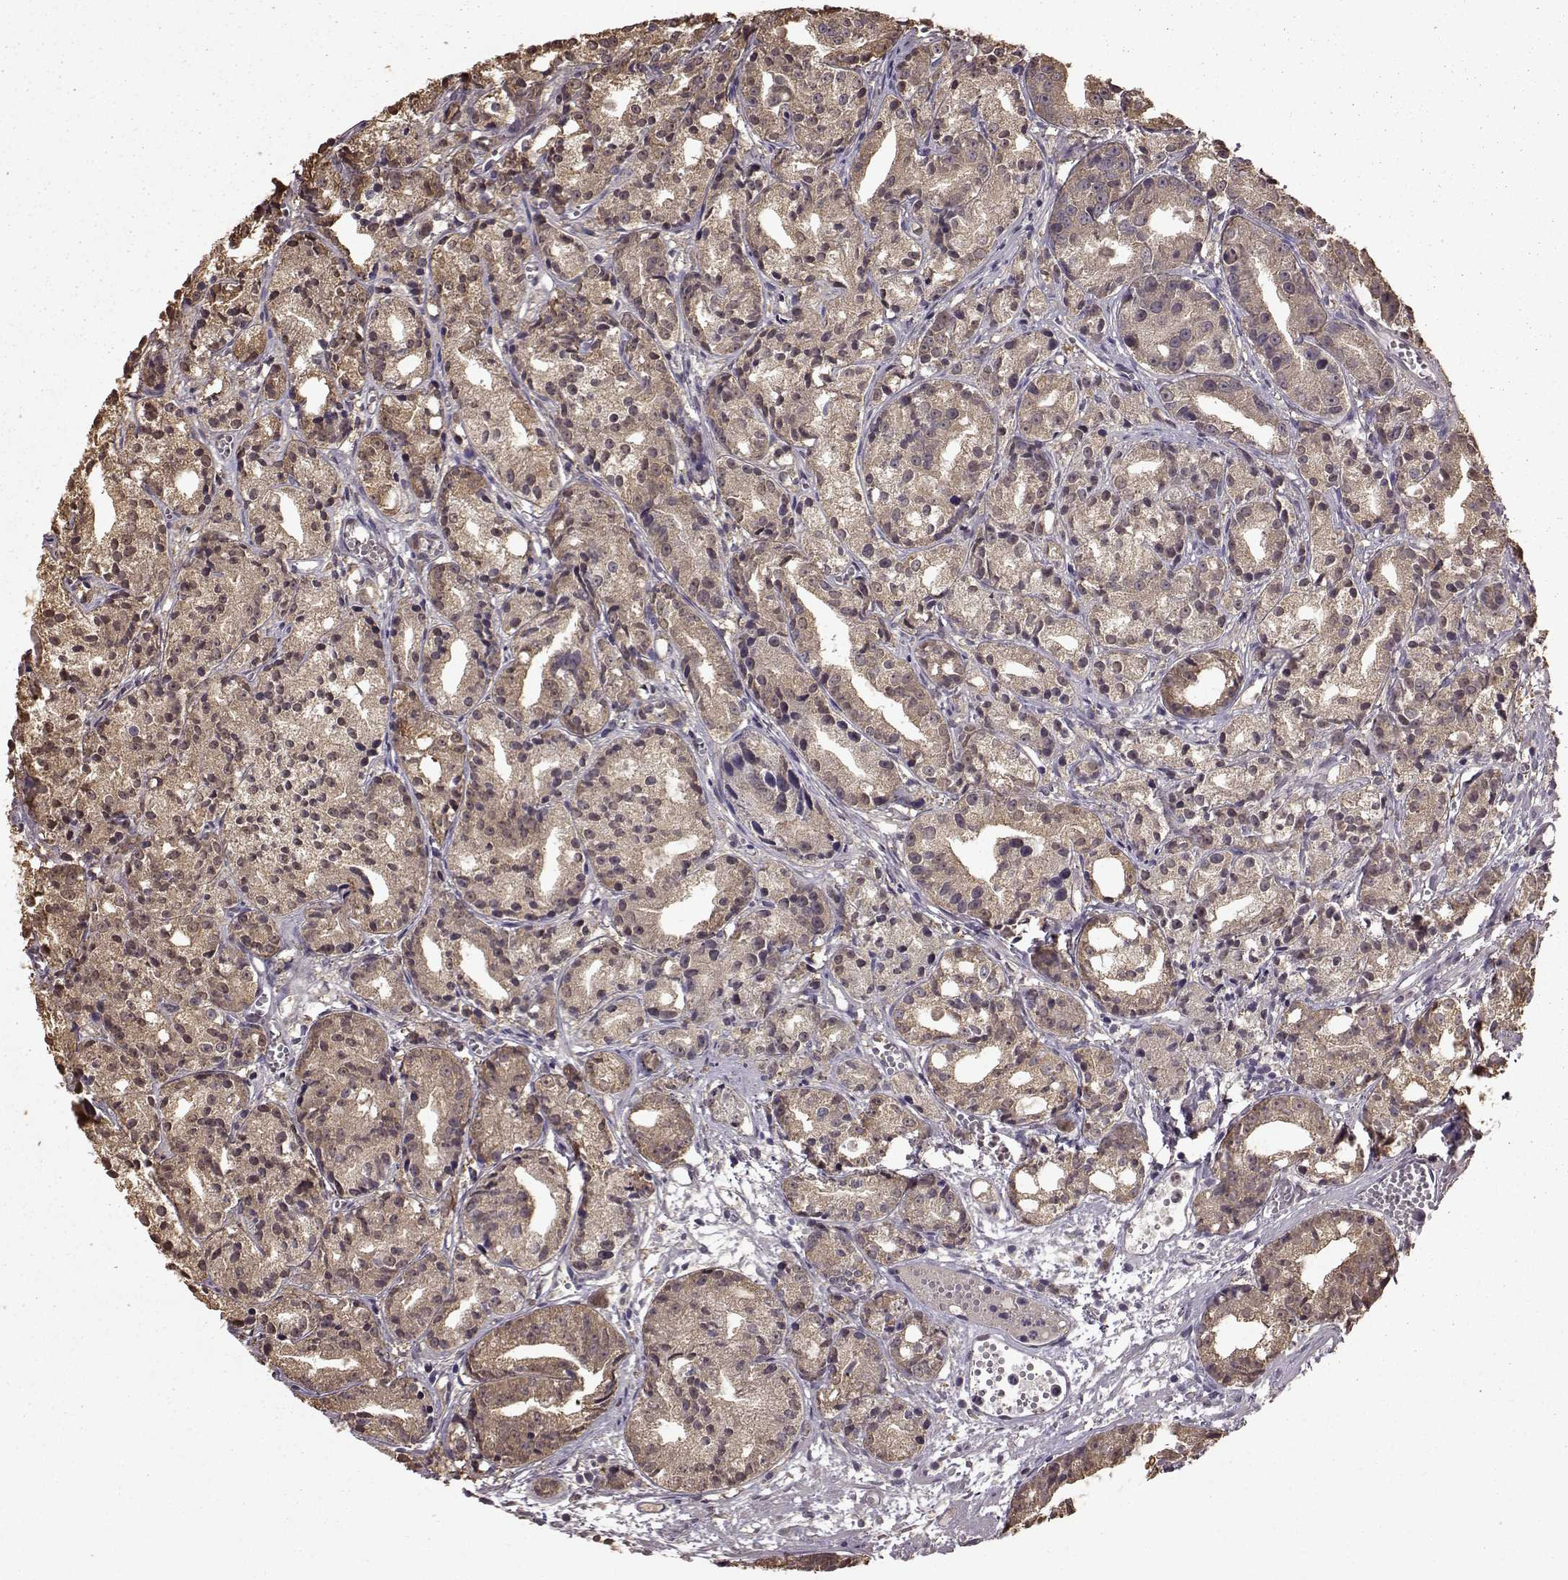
{"staining": {"intensity": "moderate", "quantity": "25%-75%", "location": "cytoplasmic/membranous"}, "tissue": "prostate cancer", "cell_type": "Tumor cells", "image_type": "cancer", "snomed": [{"axis": "morphology", "description": "Adenocarcinoma, Medium grade"}, {"axis": "topography", "description": "Prostate"}], "caption": "IHC histopathology image of human prostate cancer (adenocarcinoma (medium-grade)) stained for a protein (brown), which exhibits medium levels of moderate cytoplasmic/membranous expression in about 25%-75% of tumor cells.", "gene": "NME1-NME2", "patient": {"sex": "male", "age": 74}}